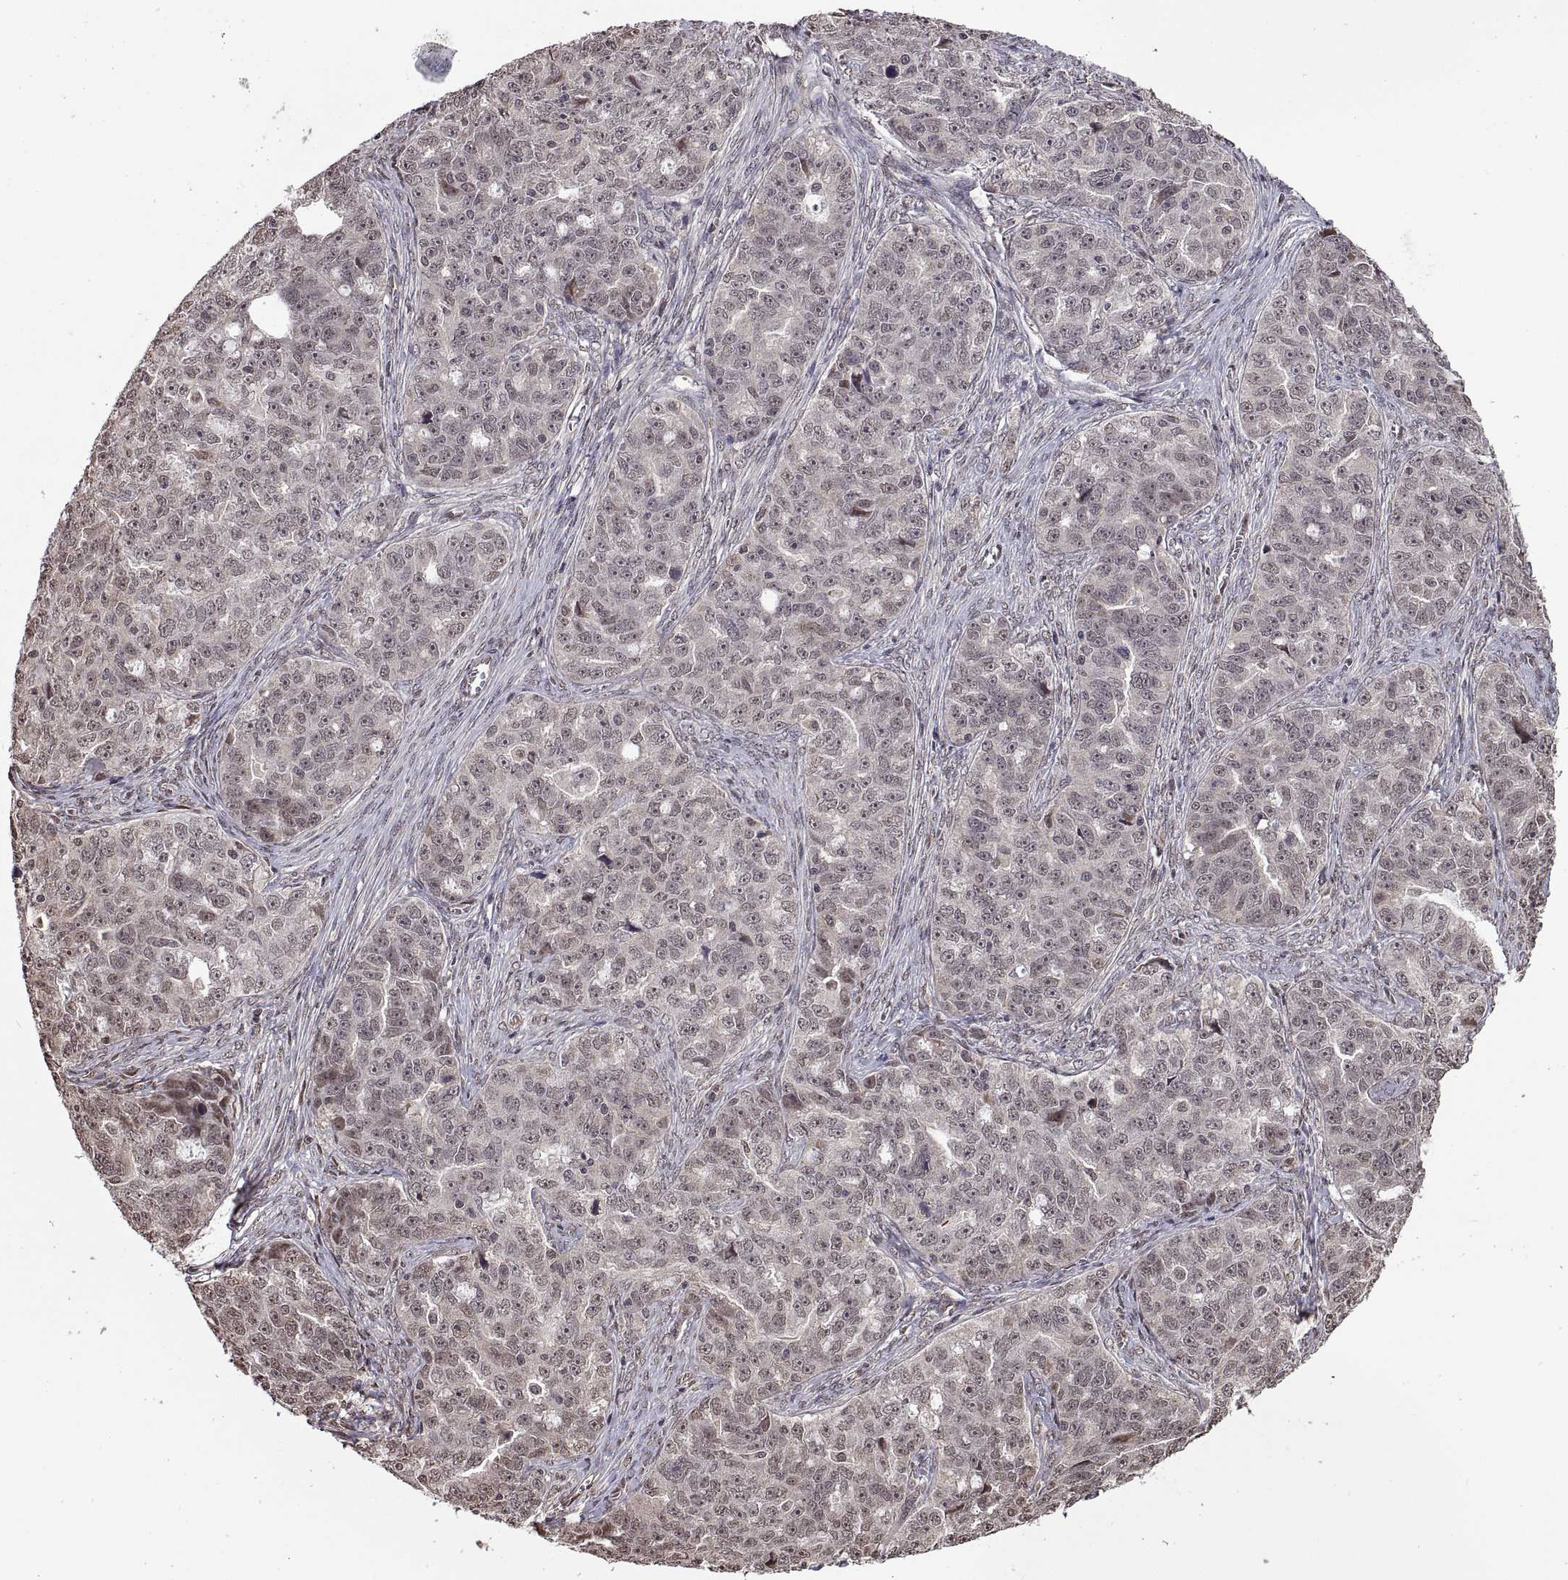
{"staining": {"intensity": "negative", "quantity": "none", "location": "none"}, "tissue": "ovarian cancer", "cell_type": "Tumor cells", "image_type": "cancer", "snomed": [{"axis": "morphology", "description": "Cystadenocarcinoma, serous, NOS"}, {"axis": "topography", "description": "Ovary"}], "caption": "Ovarian cancer (serous cystadenocarcinoma) was stained to show a protein in brown. There is no significant expression in tumor cells. The staining is performed using DAB brown chromogen with nuclei counter-stained in using hematoxylin.", "gene": "ARRB1", "patient": {"sex": "female", "age": 51}}